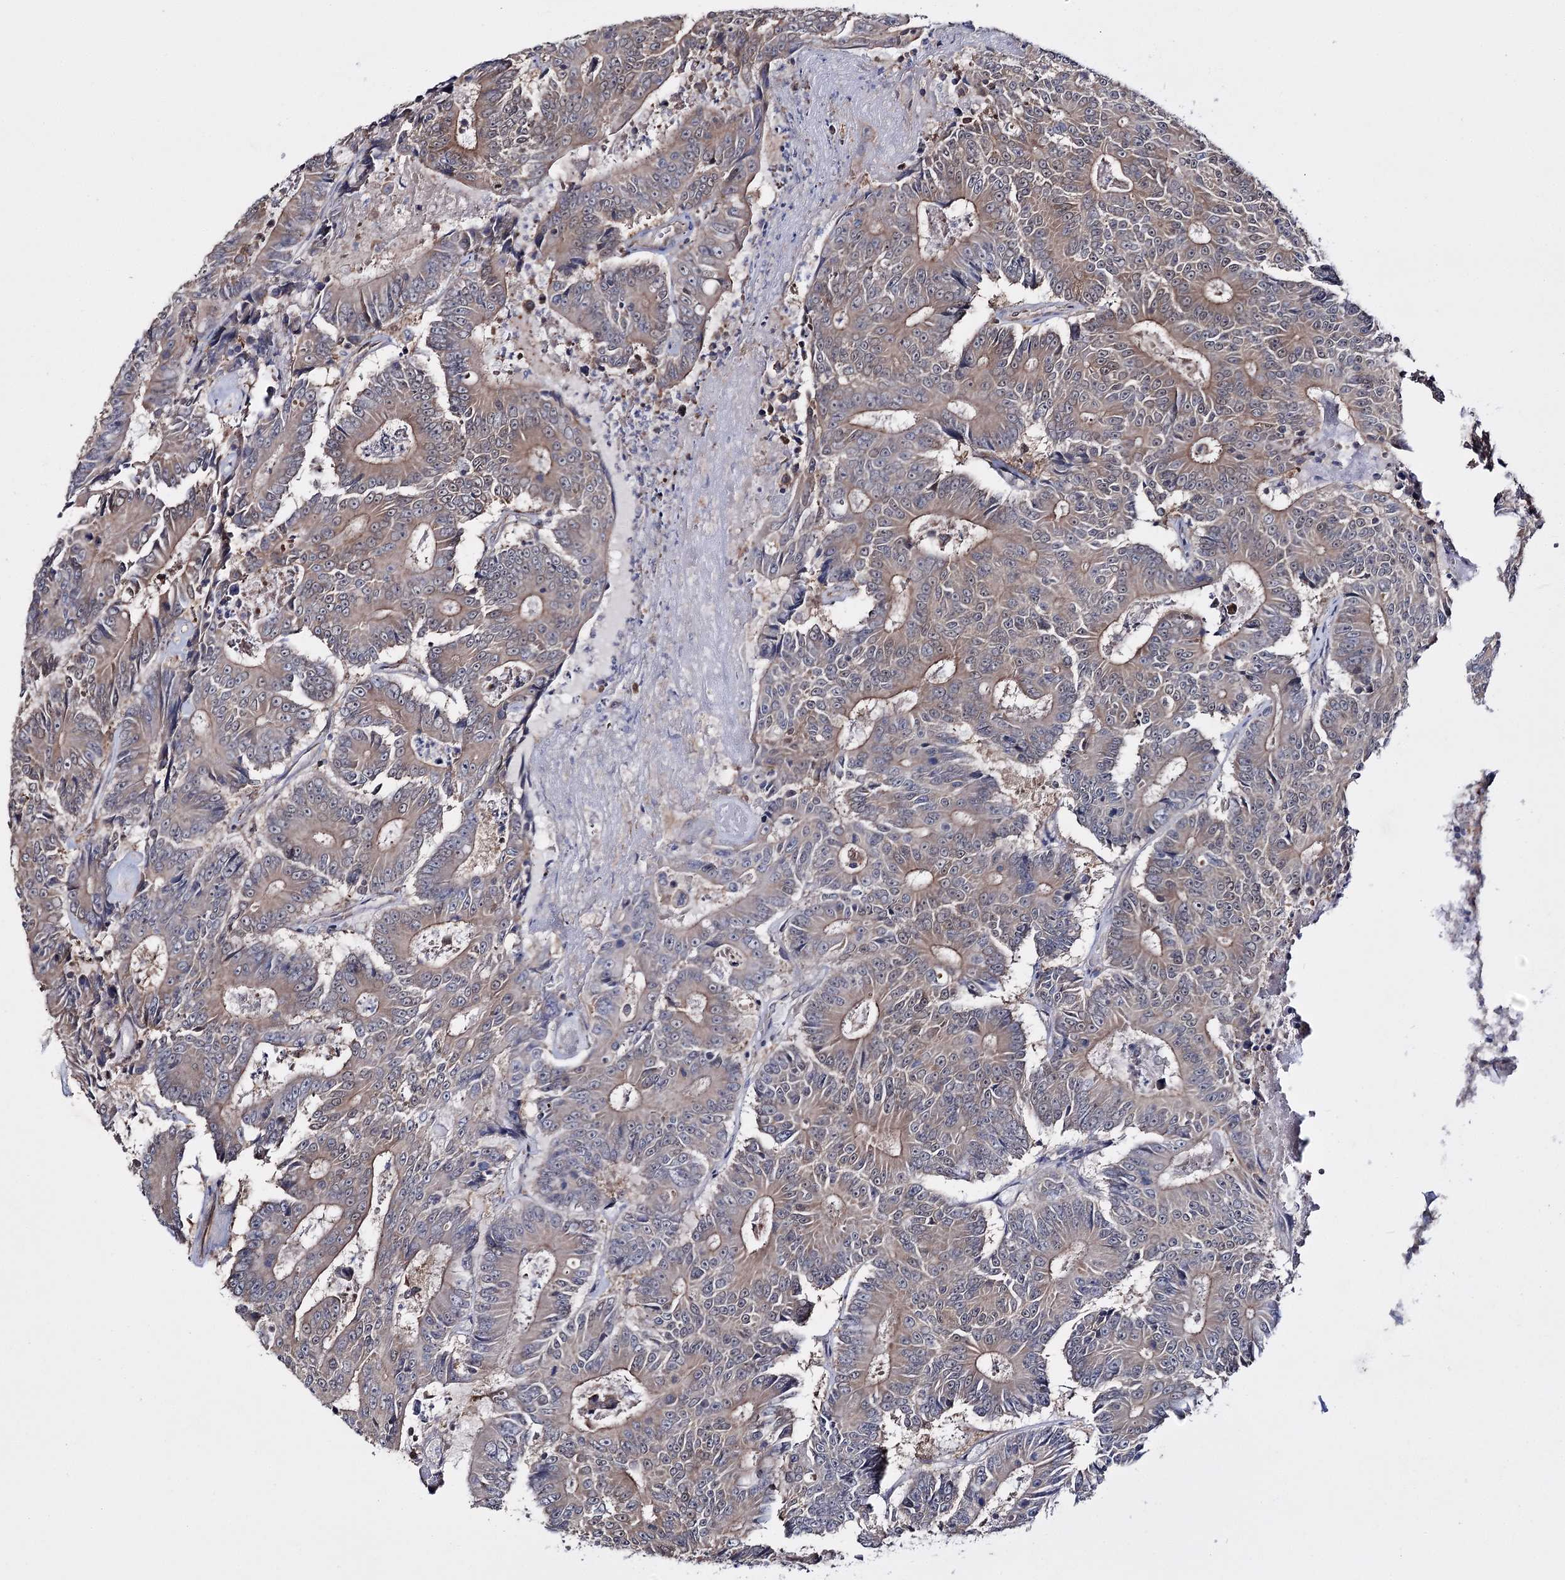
{"staining": {"intensity": "moderate", "quantity": ">75%", "location": "cytoplasmic/membranous,nuclear"}, "tissue": "colorectal cancer", "cell_type": "Tumor cells", "image_type": "cancer", "snomed": [{"axis": "morphology", "description": "Adenocarcinoma, NOS"}, {"axis": "topography", "description": "Colon"}], "caption": "Approximately >75% of tumor cells in human colorectal cancer (adenocarcinoma) show moderate cytoplasmic/membranous and nuclear protein staining as visualized by brown immunohistochemical staining.", "gene": "PTER", "patient": {"sex": "male", "age": 83}}